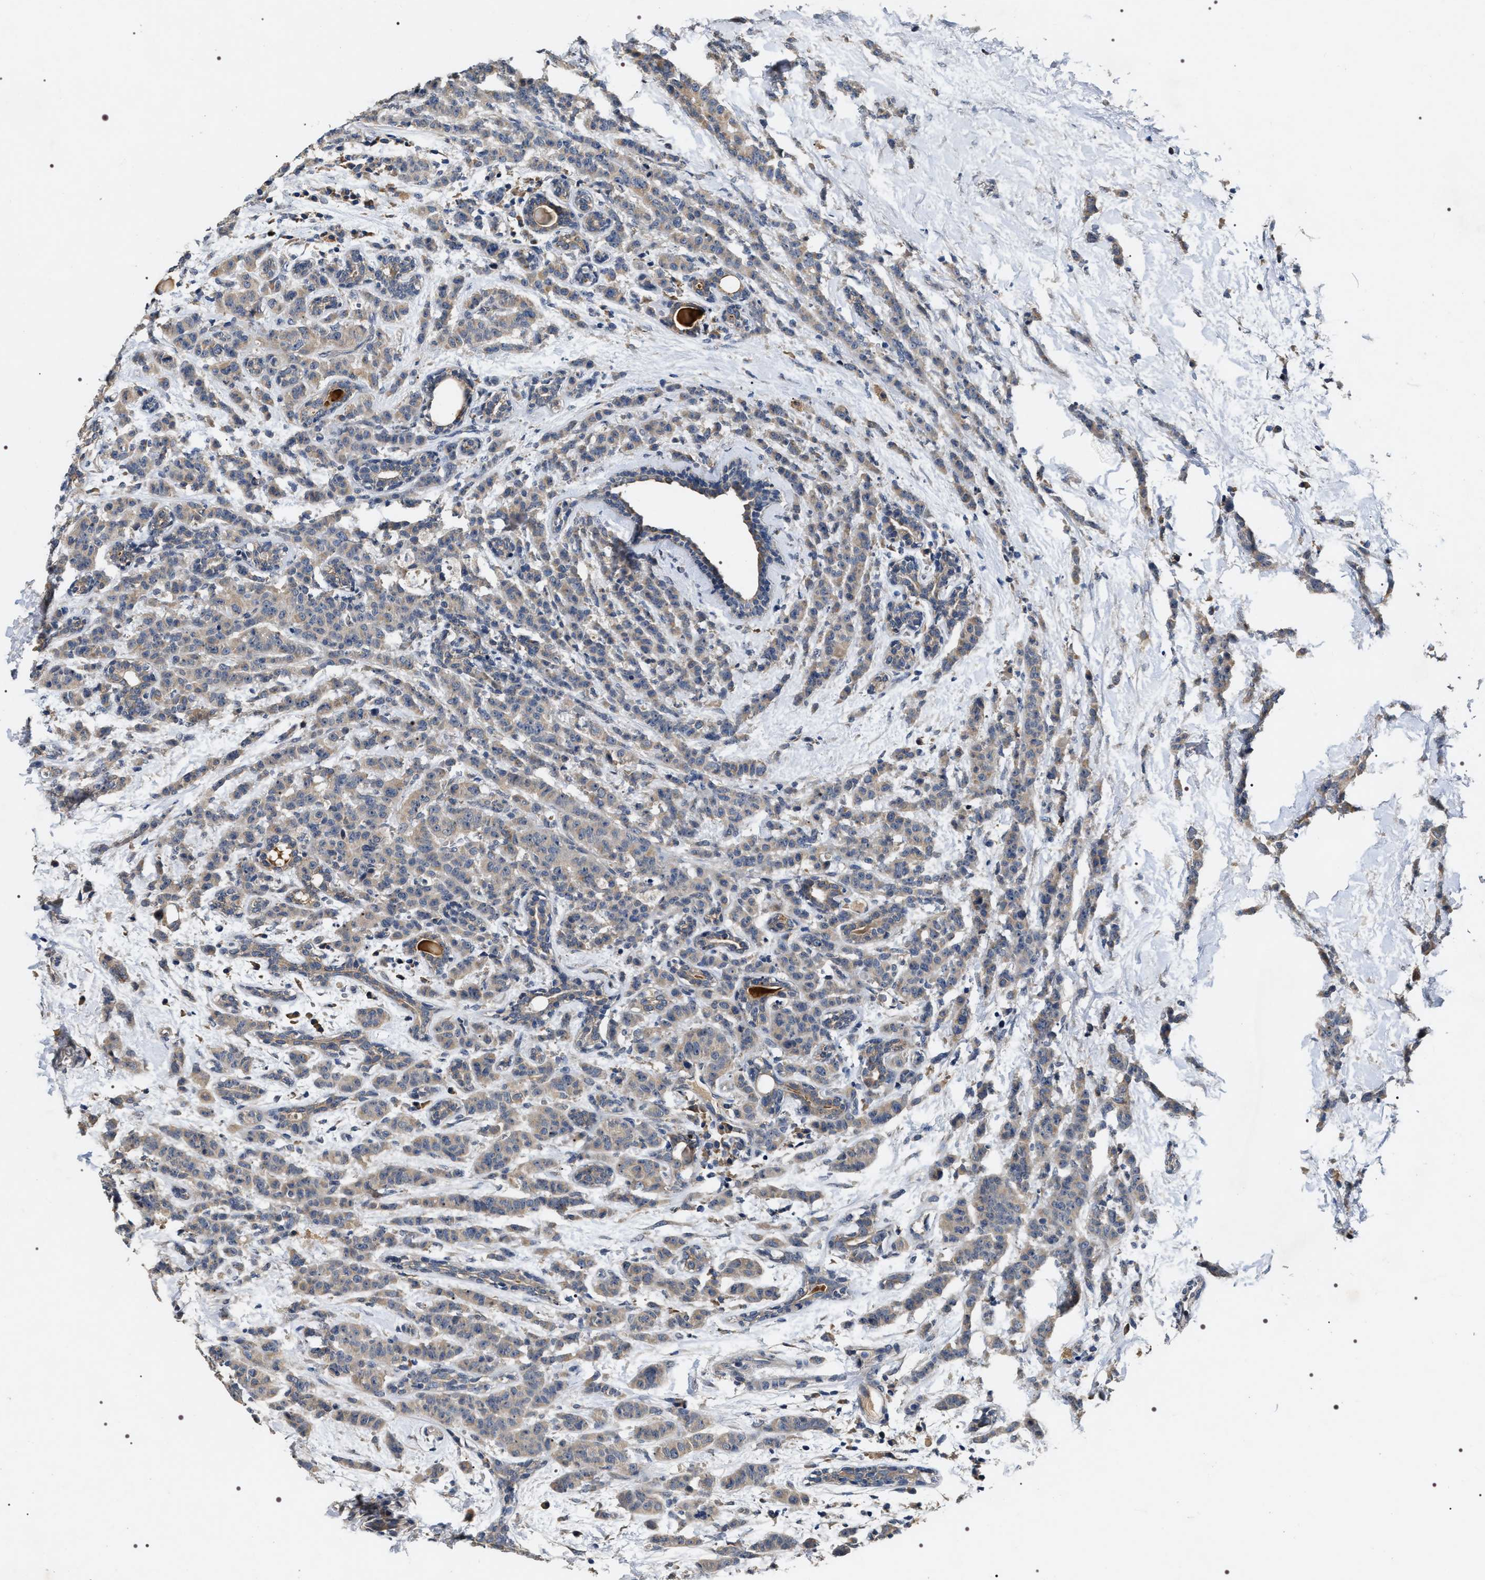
{"staining": {"intensity": "weak", "quantity": ">75%", "location": "cytoplasmic/membranous"}, "tissue": "breast cancer", "cell_type": "Tumor cells", "image_type": "cancer", "snomed": [{"axis": "morphology", "description": "Normal tissue, NOS"}, {"axis": "morphology", "description": "Duct carcinoma"}, {"axis": "topography", "description": "Breast"}], "caption": "Human breast cancer (infiltrating ductal carcinoma) stained for a protein (brown) shows weak cytoplasmic/membranous positive expression in approximately >75% of tumor cells.", "gene": "IFT81", "patient": {"sex": "female", "age": 40}}